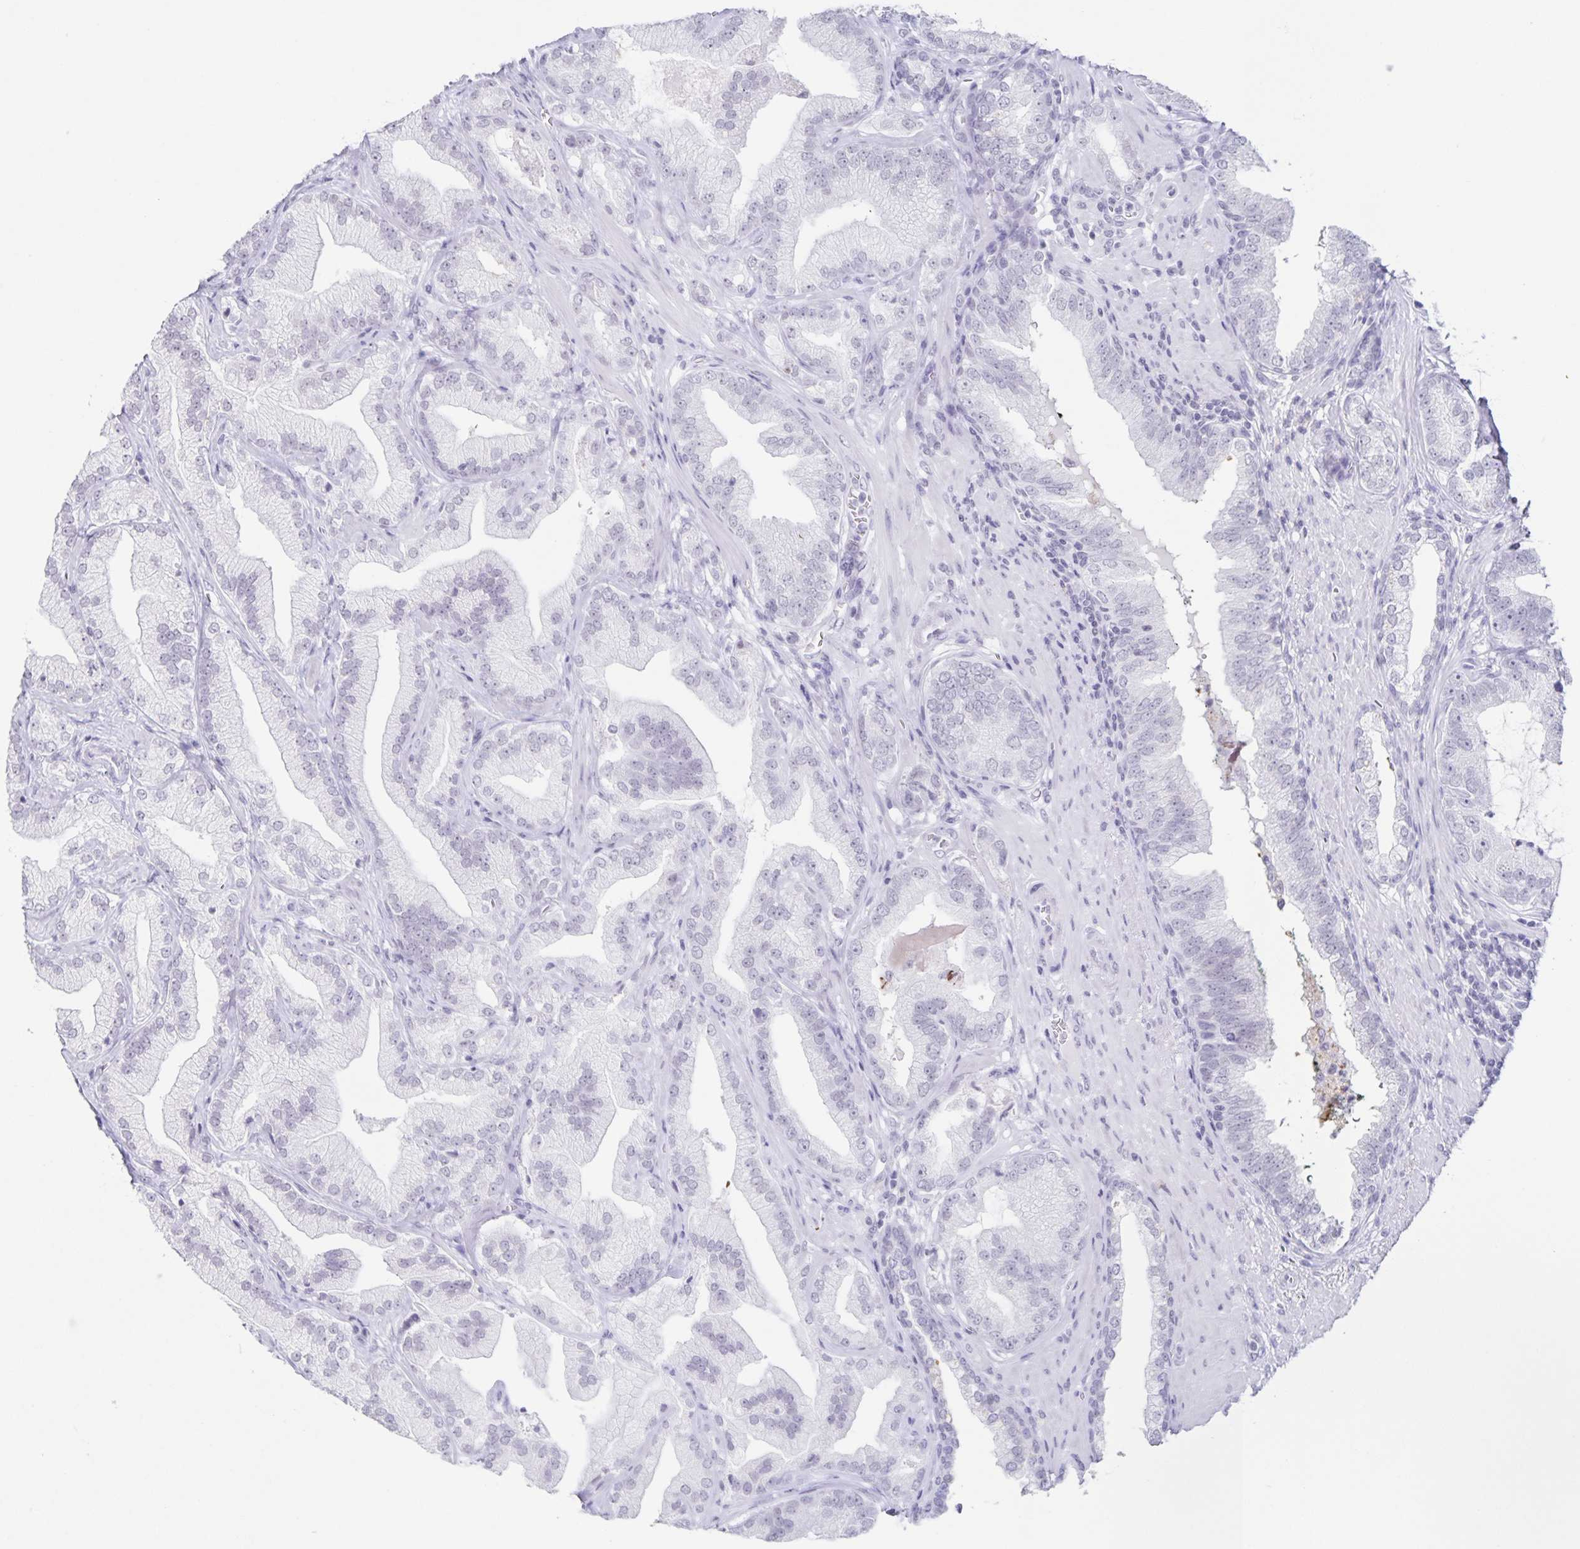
{"staining": {"intensity": "negative", "quantity": "none", "location": "none"}, "tissue": "prostate cancer", "cell_type": "Tumor cells", "image_type": "cancer", "snomed": [{"axis": "morphology", "description": "Adenocarcinoma, Low grade"}, {"axis": "topography", "description": "Prostate"}], "caption": "IHC of prostate low-grade adenocarcinoma displays no positivity in tumor cells.", "gene": "LCE6A", "patient": {"sex": "male", "age": 62}}